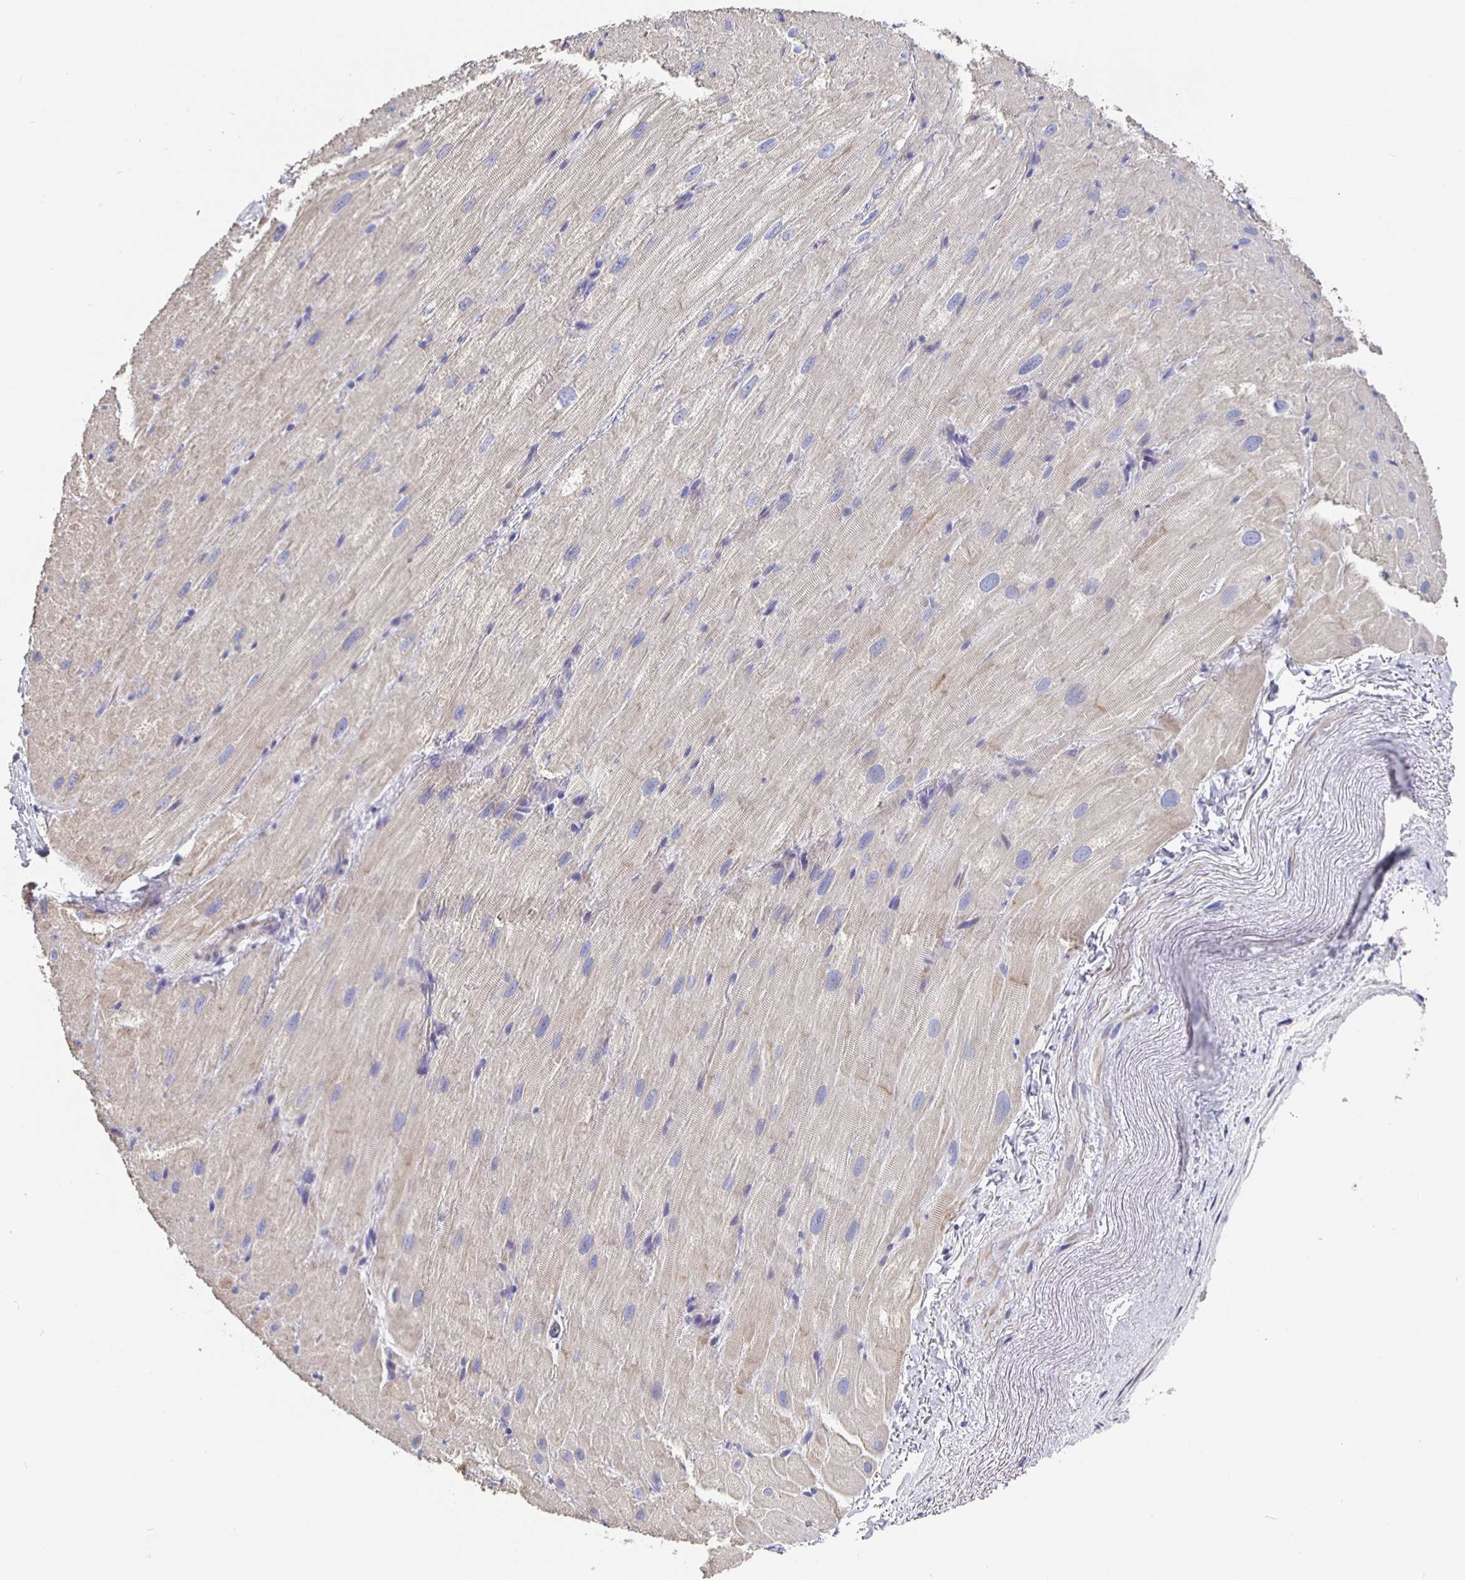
{"staining": {"intensity": "weak", "quantity": "<25%", "location": "cytoplasmic/membranous"}, "tissue": "heart muscle", "cell_type": "Cardiomyocytes", "image_type": "normal", "snomed": [{"axis": "morphology", "description": "Normal tissue, NOS"}, {"axis": "topography", "description": "Heart"}], "caption": "Histopathology image shows no protein staining in cardiomyocytes of unremarkable heart muscle.", "gene": "CFAP74", "patient": {"sex": "male", "age": 62}}